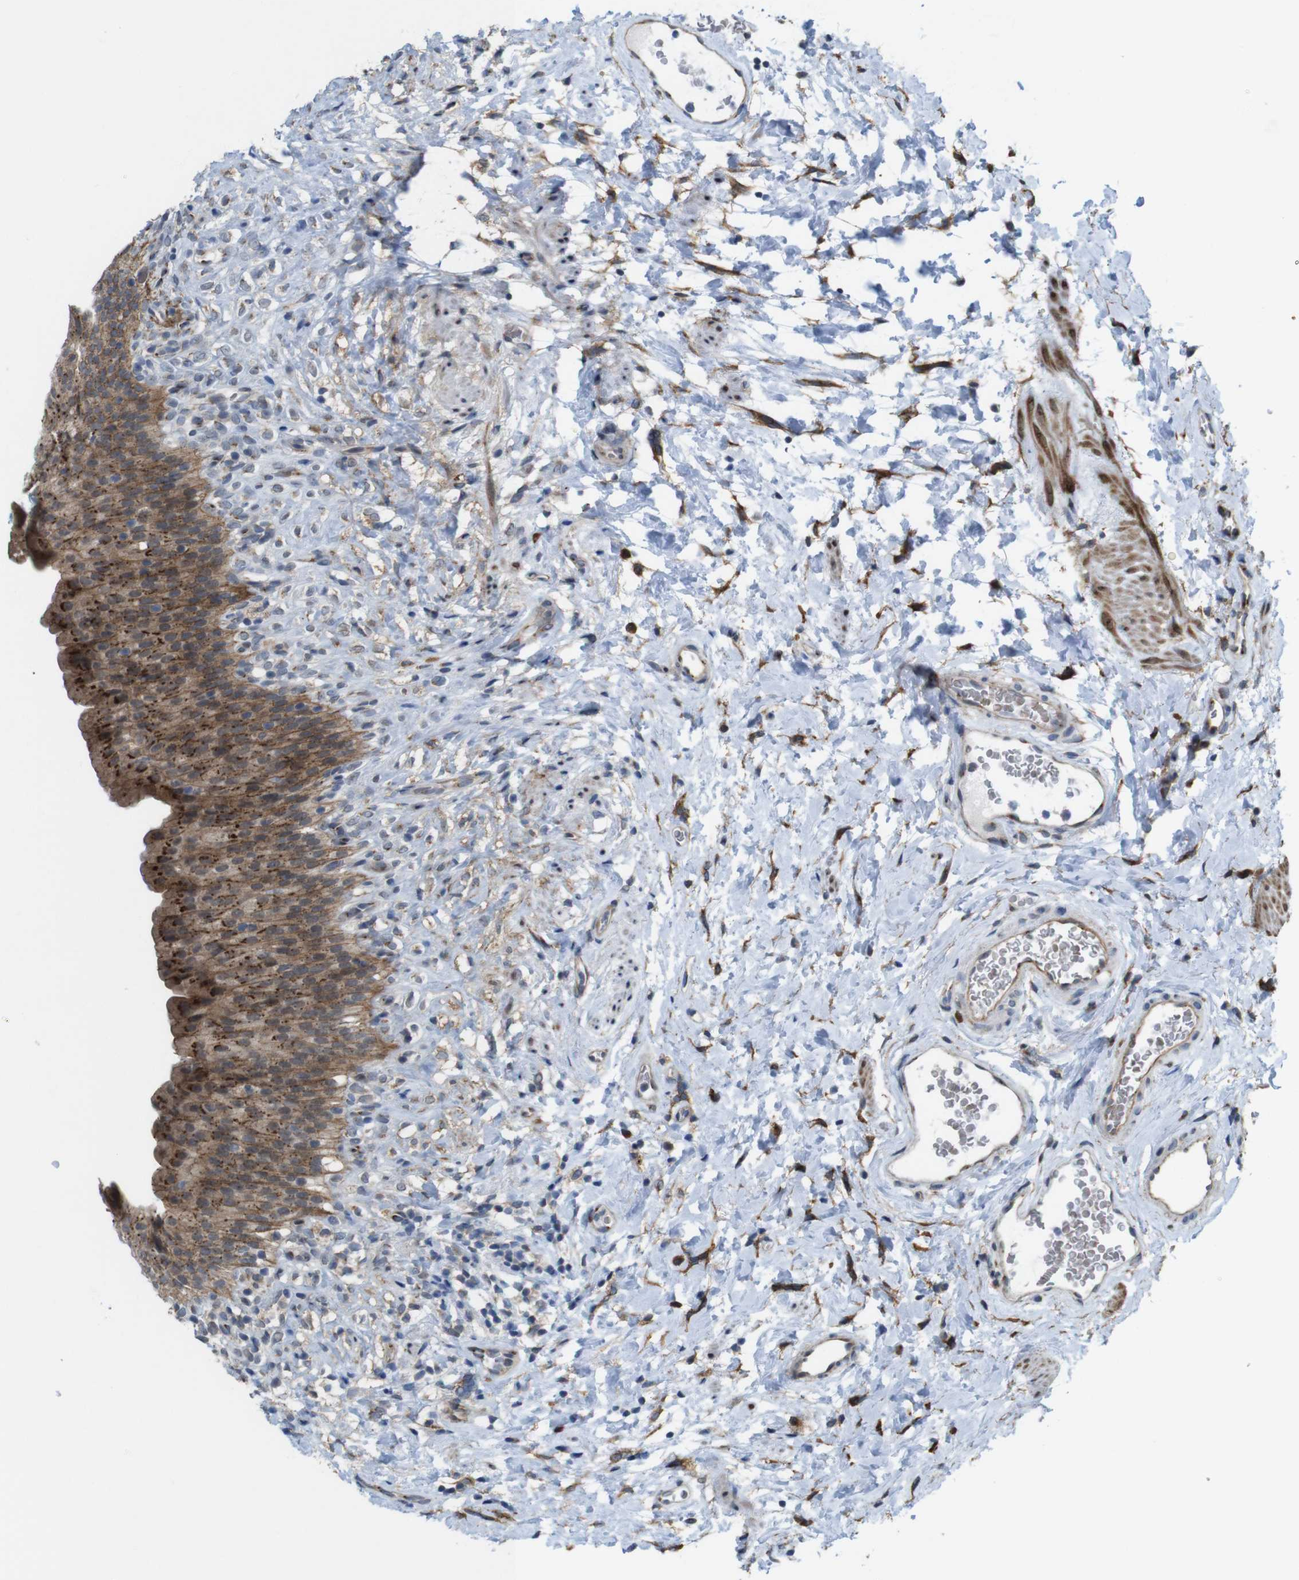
{"staining": {"intensity": "moderate", "quantity": ">75%", "location": "cytoplasmic/membranous"}, "tissue": "urinary bladder", "cell_type": "Urothelial cells", "image_type": "normal", "snomed": [{"axis": "morphology", "description": "Normal tissue, NOS"}, {"axis": "topography", "description": "Urinary bladder"}], "caption": "About >75% of urothelial cells in benign human urinary bladder display moderate cytoplasmic/membranous protein expression as visualized by brown immunohistochemical staining.", "gene": "EFCAB14", "patient": {"sex": "female", "age": 79}}